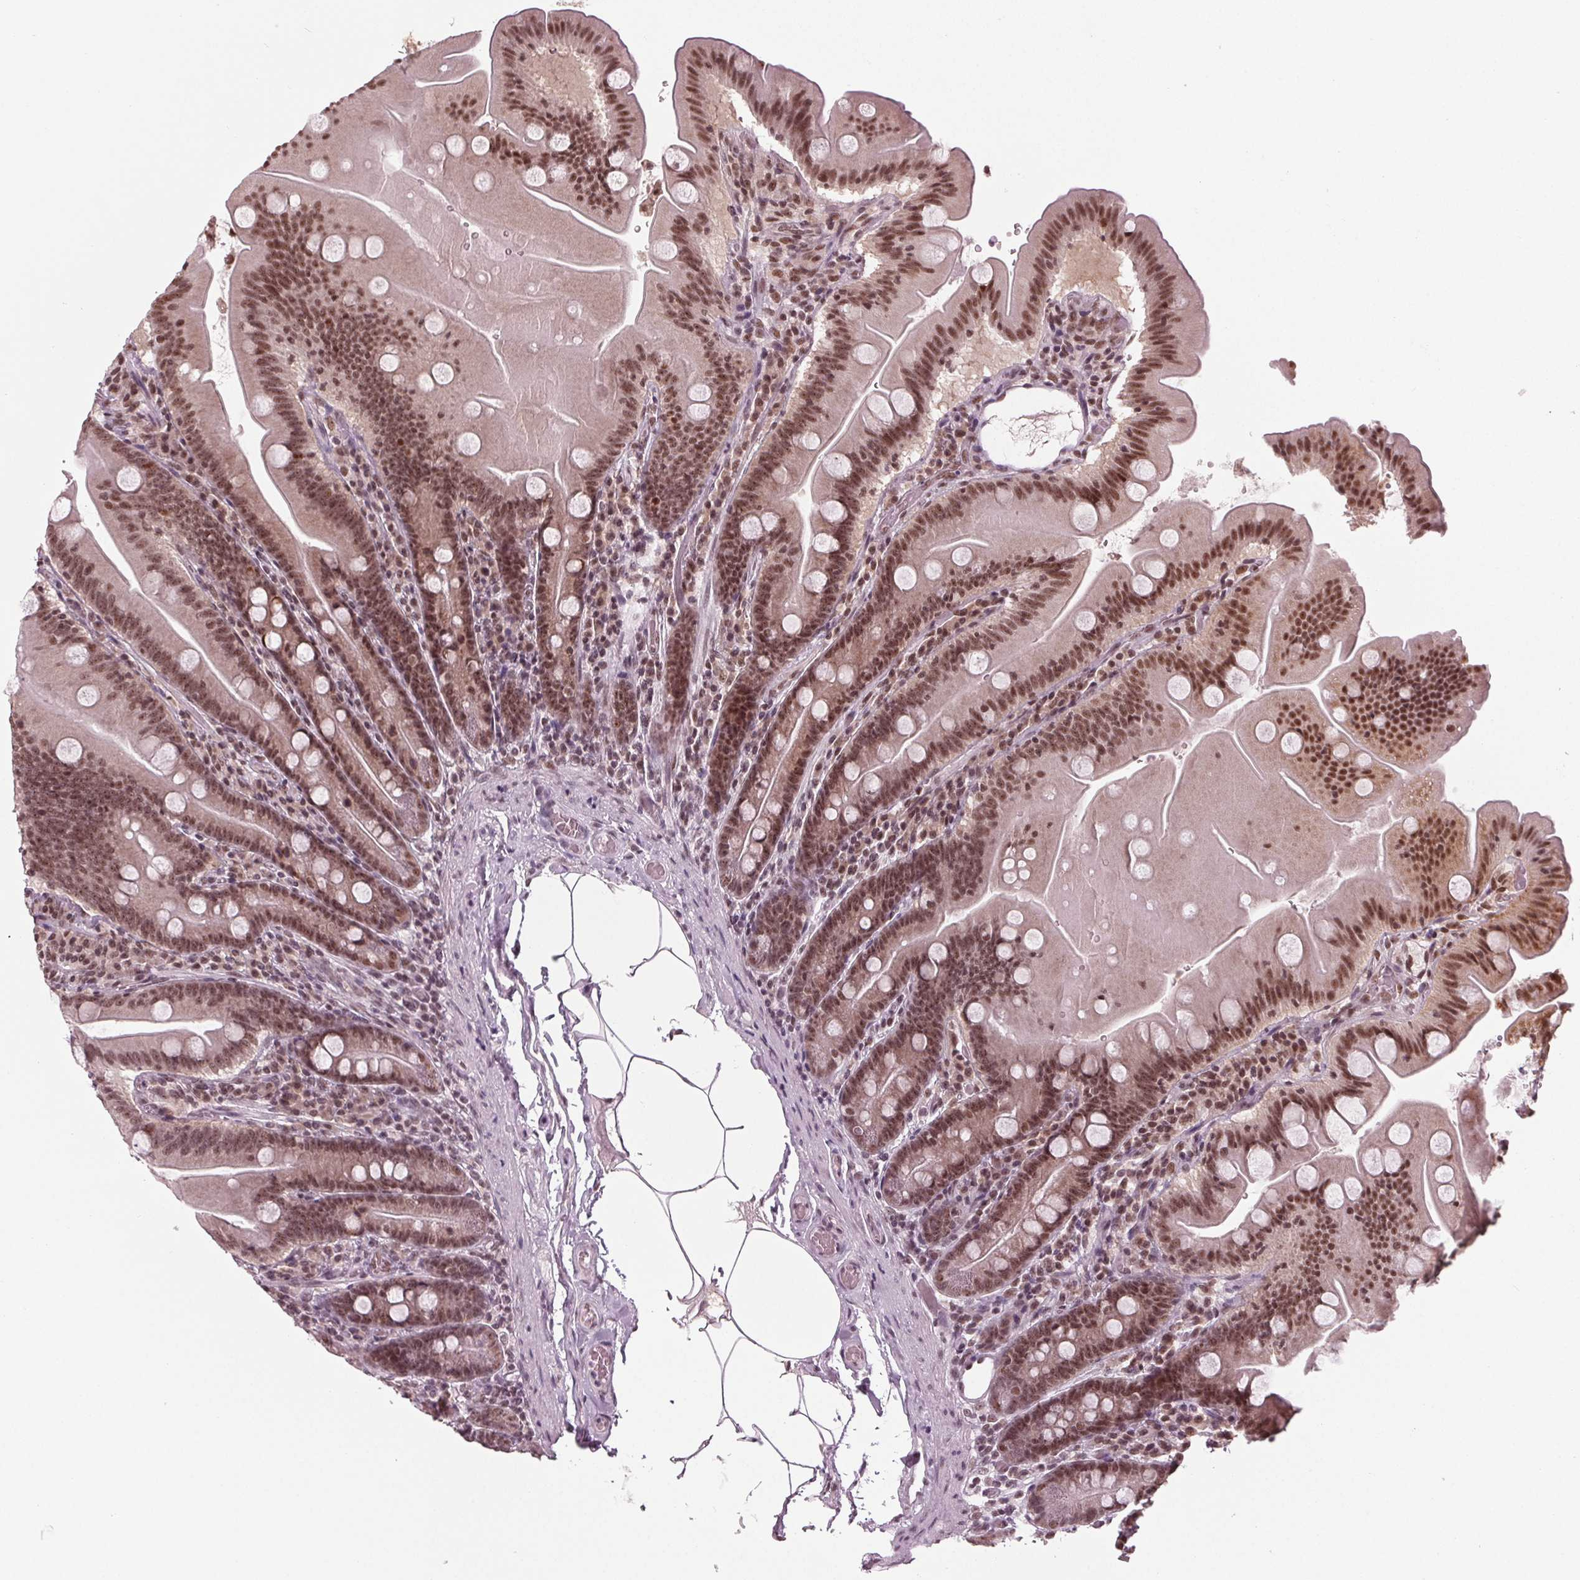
{"staining": {"intensity": "strong", "quantity": ">75%", "location": "nuclear"}, "tissue": "small intestine", "cell_type": "Glandular cells", "image_type": "normal", "snomed": [{"axis": "morphology", "description": "Normal tissue, NOS"}, {"axis": "topography", "description": "Small intestine"}], "caption": "Immunohistochemistry image of unremarkable human small intestine stained for a protein (brown), which displays high levels of strong nuclear staining in approximately >75% of glandular cells.", "gene": "DDX41", "patient": {"sex": "male", "age": 37}}